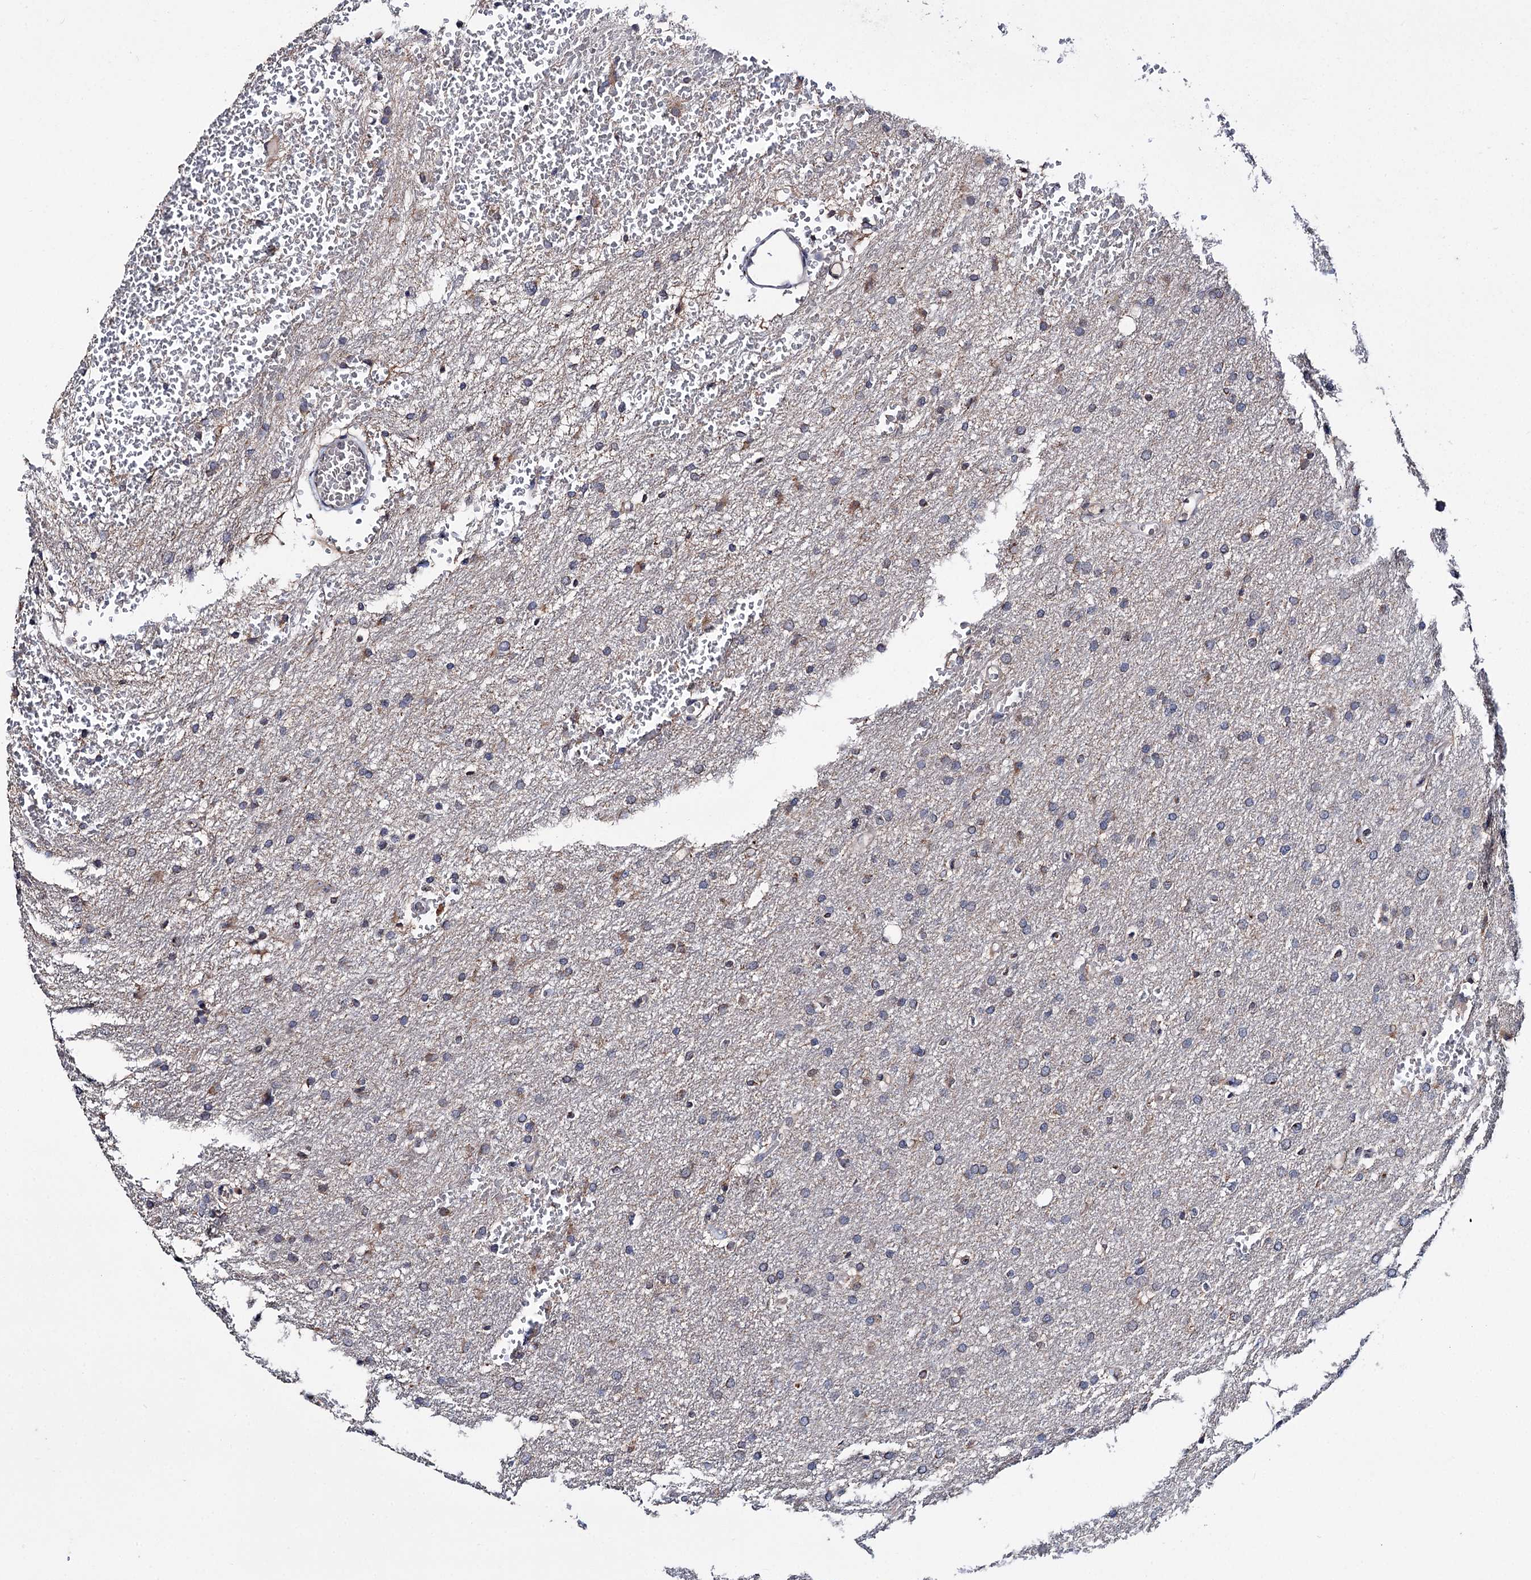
{"staining": {"intensity": "weak", "quantity": "<25%", "location": "cytoplasmic/membranous"}, "tissue": "glioma", "cell_type": "Tumor cells", "image_type": "cancer", "snomed": [{"axis": "morphology", "description": "Glioma, malignant, High grade"}, {"axis": "topography", "description": "Cerebral cortex"}], "caption": "Micrograph shows no protein expression in tumor cells of malignant high-grade glioma tissue.", "gene": "CLPB", "patient": {"sex": "female", "age": 36}}